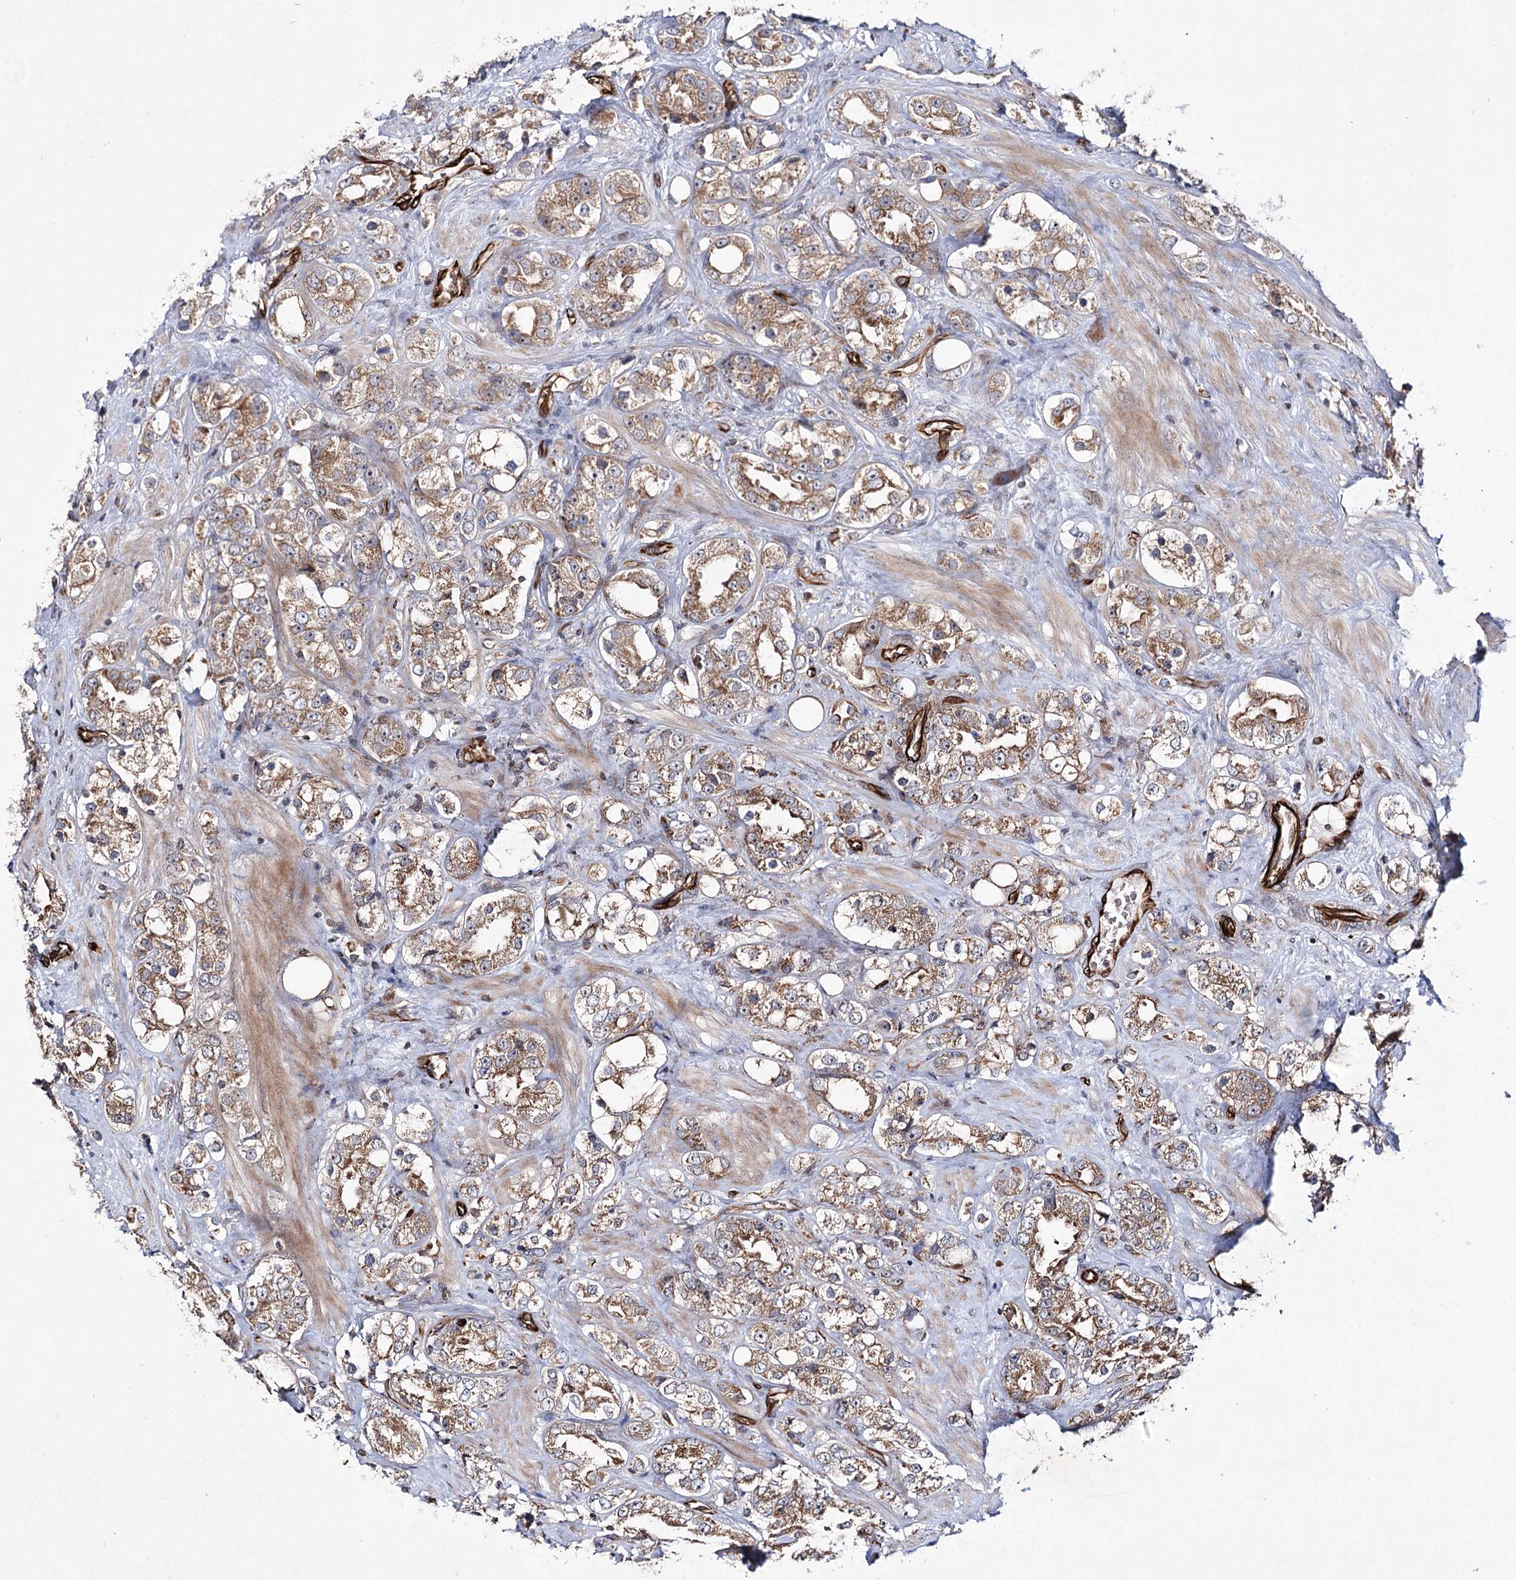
{"staining": {"intensity": "moderate", "quantity": ">75%", "location": "cytoplasmic/membranous"}, "tissue": "prostate cancer", "cell_type": "Tumor cells", "image_type": "cancer", "snomed": [{"axis": "morphology", "description": "Adenocarcinoma, NOS"}, {"axis": "topography", "description": "Prostate"}], "caption": "This image shows prostate cancer stained with immunohistochemistry (IHC) to label a protein in brown. The cytoplasmic/membranous of tumor cells show moderate positivity for the protein. Nuclei are counter-stained blue.", "gene": "DPEP2", "patient": {"sex": "male", "age": 79}}